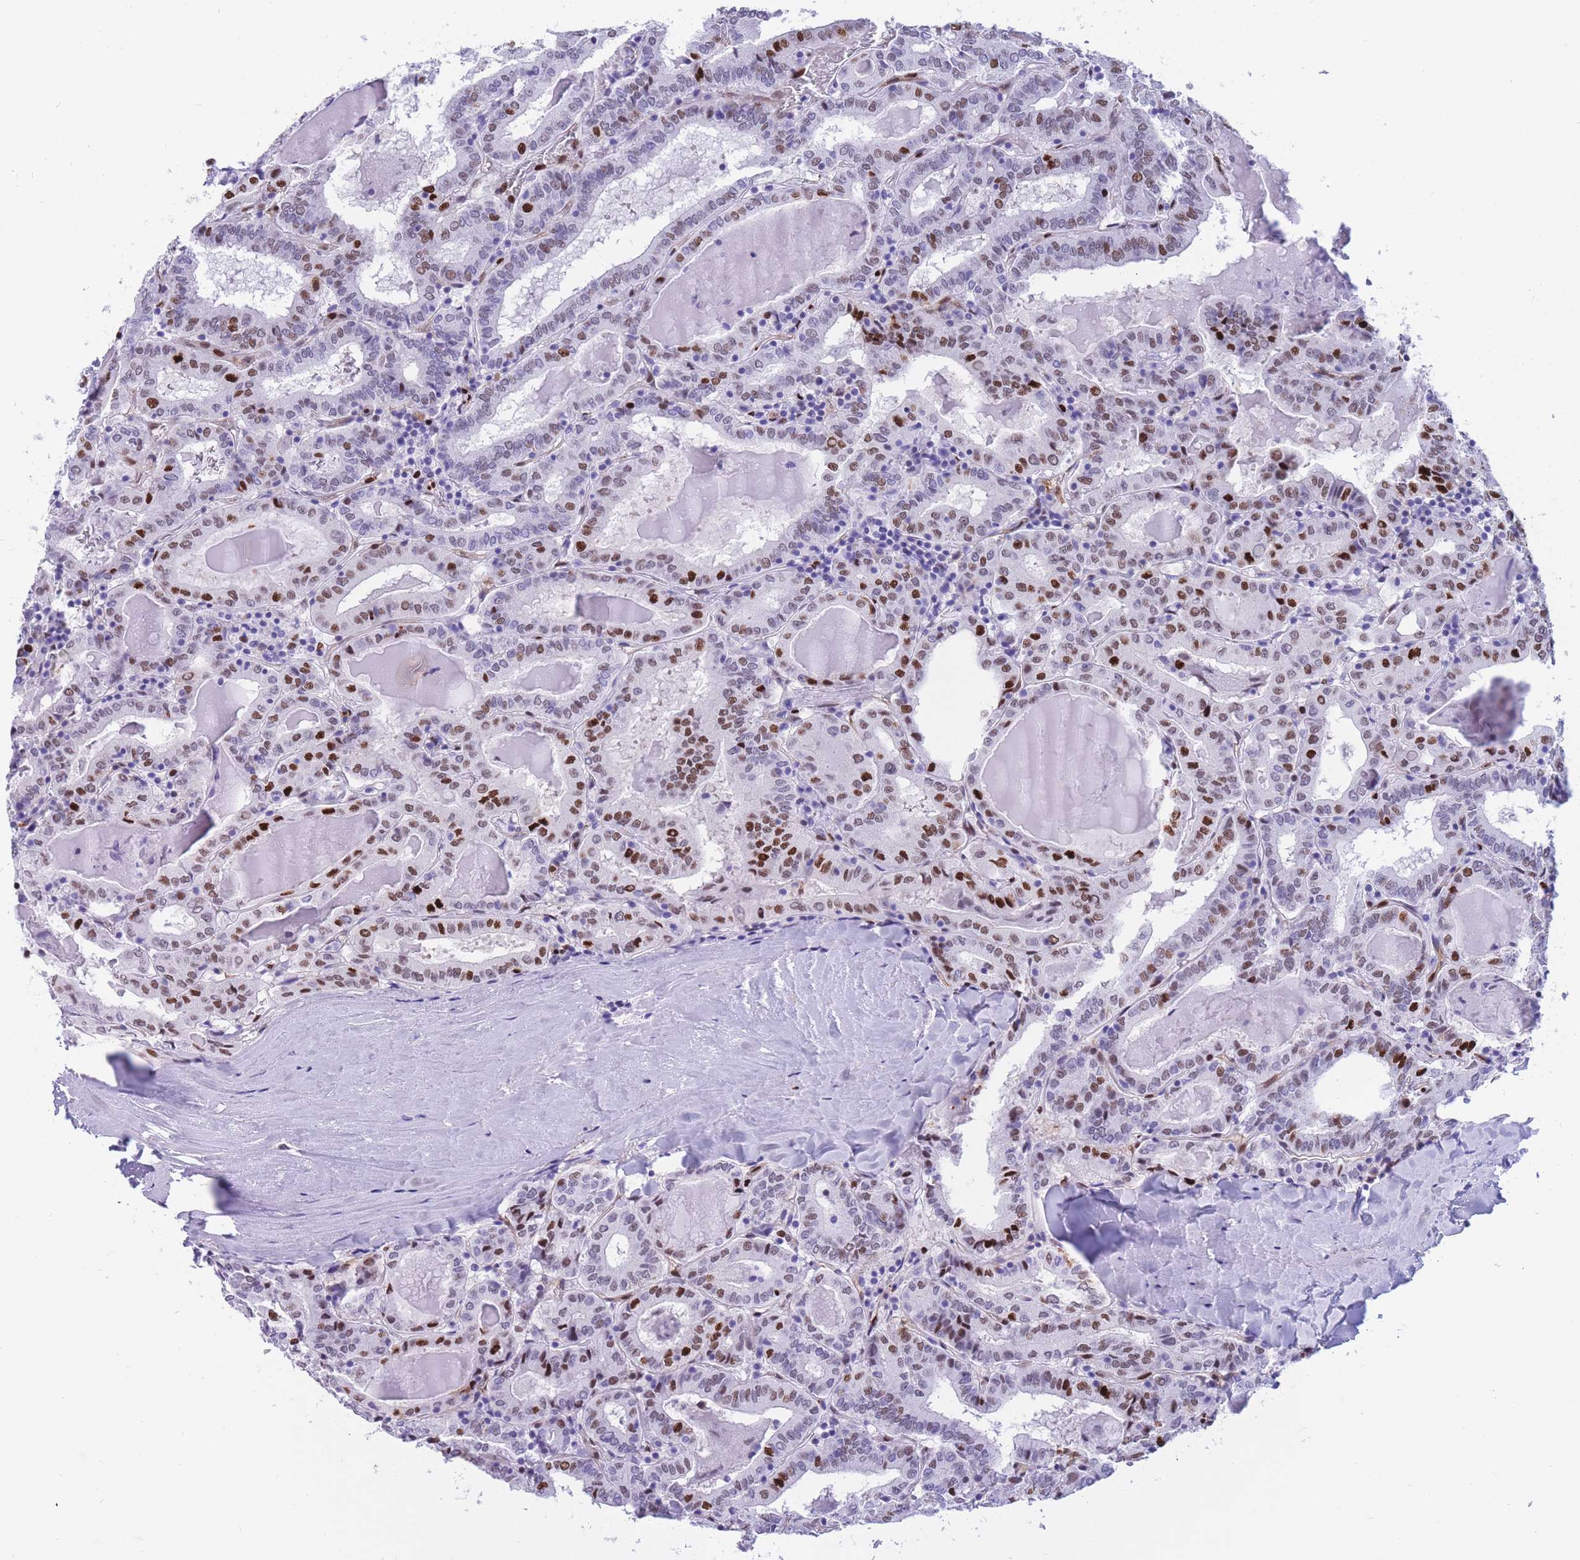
{"staining": {"intensity": "moderate", "quantity": "25%-75%", "location": "nuclear"}, "tissue": "thyroid cancer", "cell_type": "Tumor cells", "image_type": "cancer", "snomed": [{"axis": "morphology", "description": "Papillary adenocarcinoma, NOS"}, {"axis": "topography", "description": "Thyroid gland"}], "caption": "IHC image of human thyroid cancer stained for a protein (brown), which demonstrates medium levels of moderate nuclear expression in approximately 25%-75% of tumor cells.", "gene": "NASP", "patient": {"sex": "female", "age": 72}}